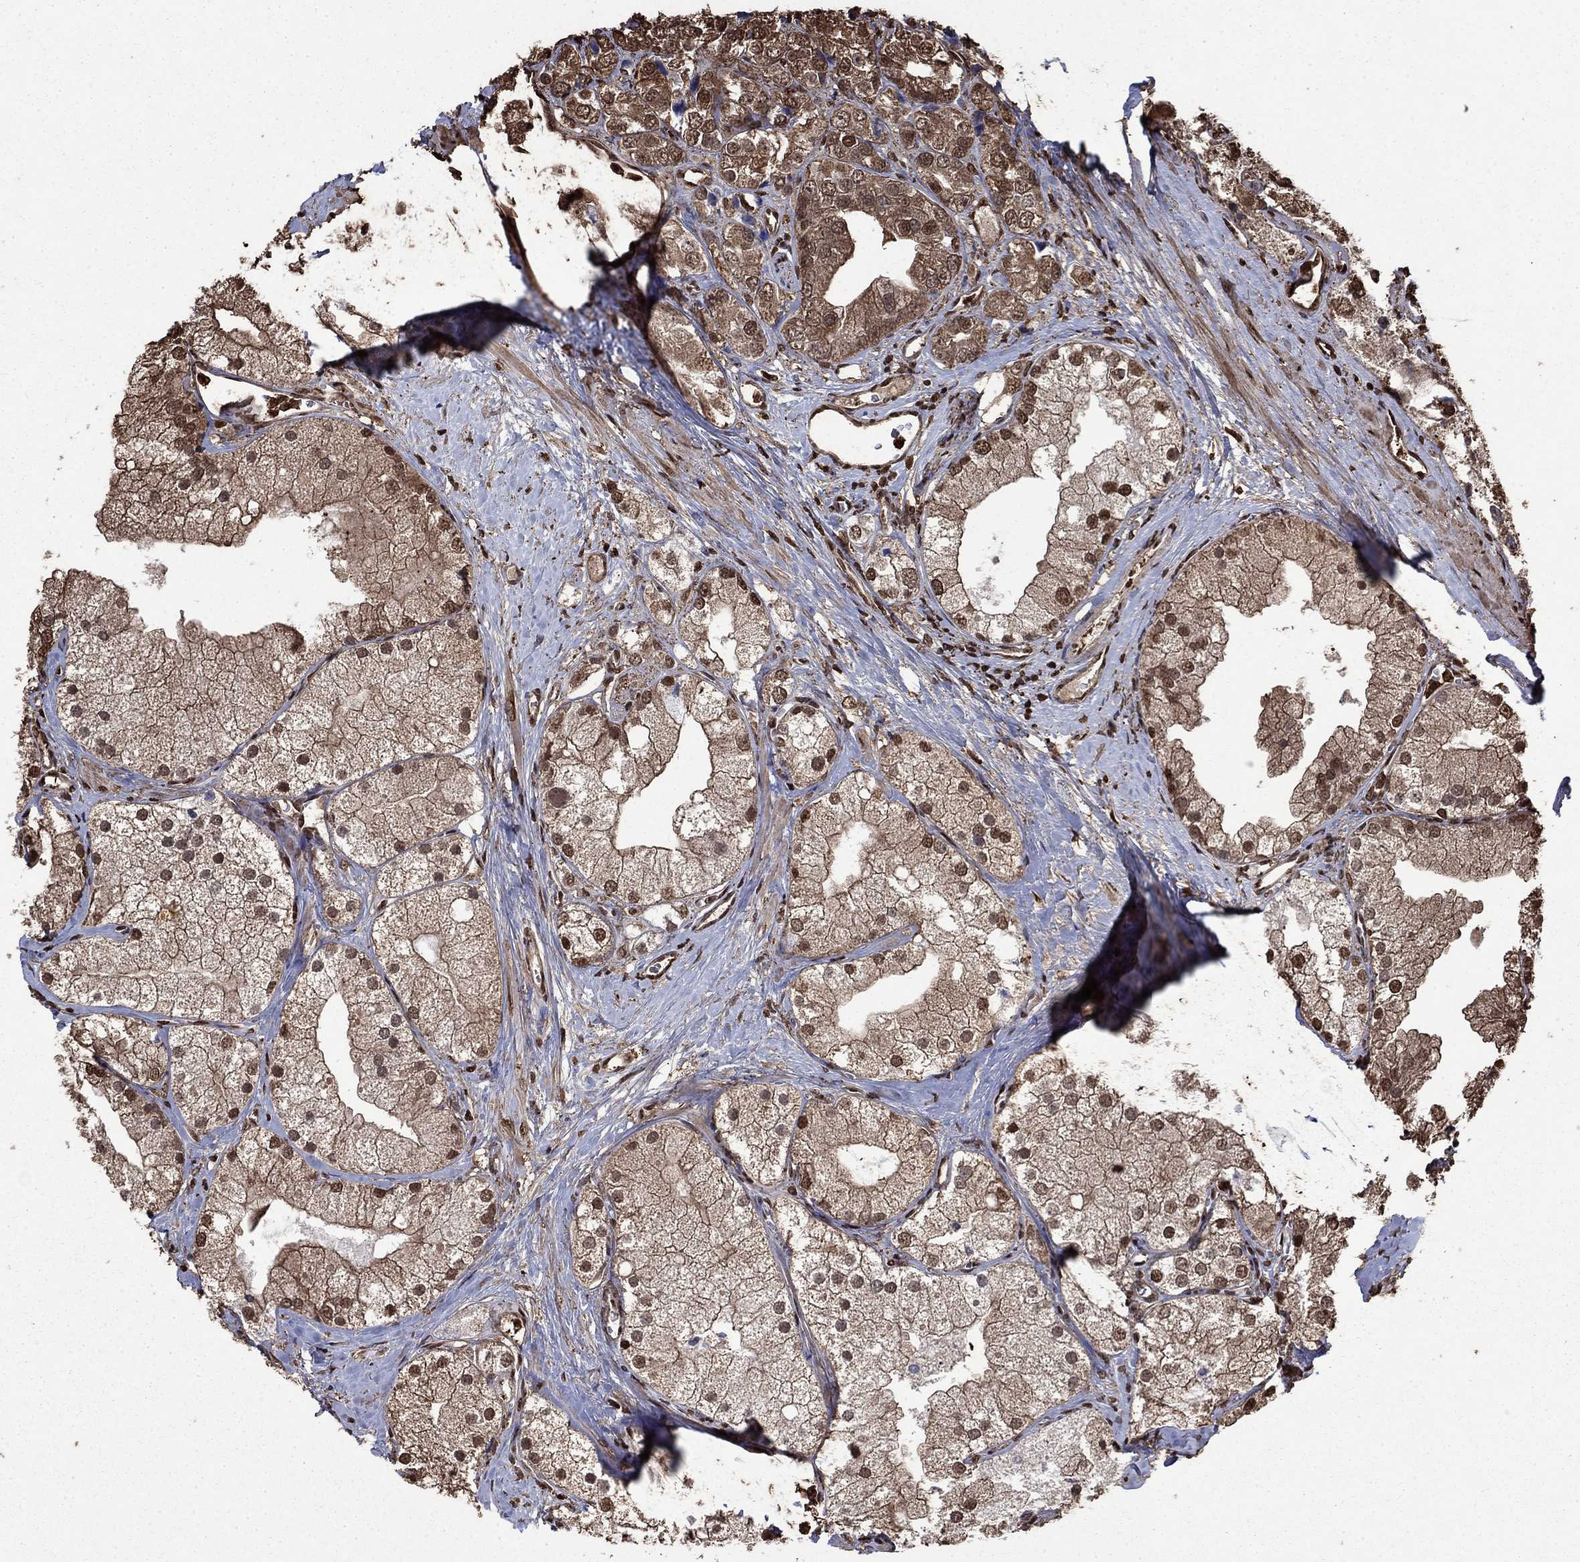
{"staining": {"intensity": "moderate", "quantity": "<25%", "location": "nuclear"}, "tissue": "prostate cancer", "cell_type": "Tumor cells", "image_type": "cancer", "snomed": [{"axis": "morphology", "description": "Adenocarcinoma, NOS"}, {"axis": "topography", "description": "Prostate and seminal vesicle, NOS"}, {"axis": "topography", "description": "Prostate"}], "caption": "Immunohistochemistry image of human prostate cancer (adenocarcinoma) stained for a protein (brown), which demonstrates low levels of moderate nuclear staining in about <25% of tumor cells.", "gene": "GAPDH", "patient": {"sex": "male", "age": 79}}